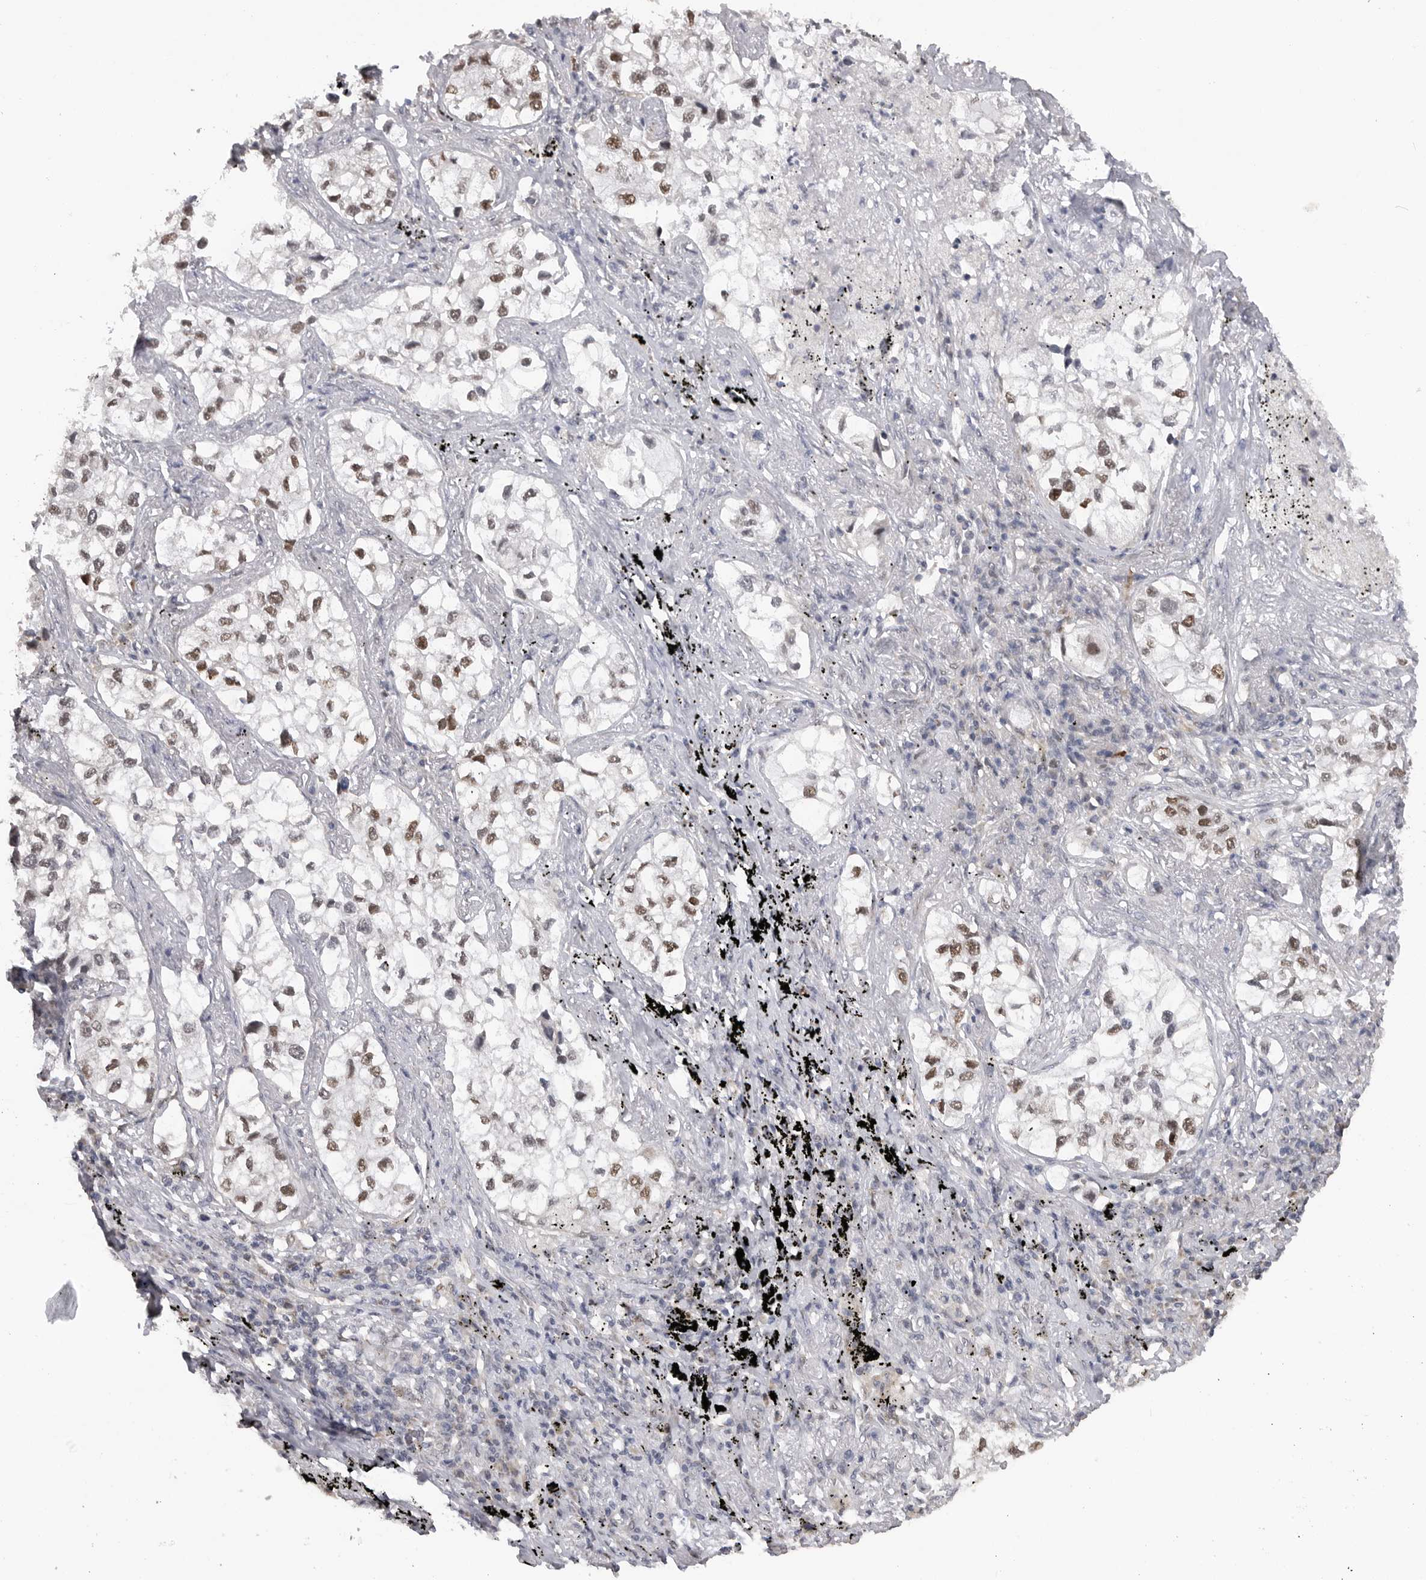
{"staining": {"intensity": "moderate", "quantity": ">75%", "location": "nuclear"}, "tissue": "lung cancer", "cell_type": "Tumor cells", "image_type": "cancer", "snomed": [{"axis": "morphology", "description": "Adenocarcinoma, NOS"}, {"axis": "topography", "description": "Lung"}], "caption": "IHC of lung adenocarcinoma reveals medium levels of moderate nuclear positivity in about >75% of tumor cells.", "gene": "SMARCC1", "patient": {"sex": "male", "age": 63}}